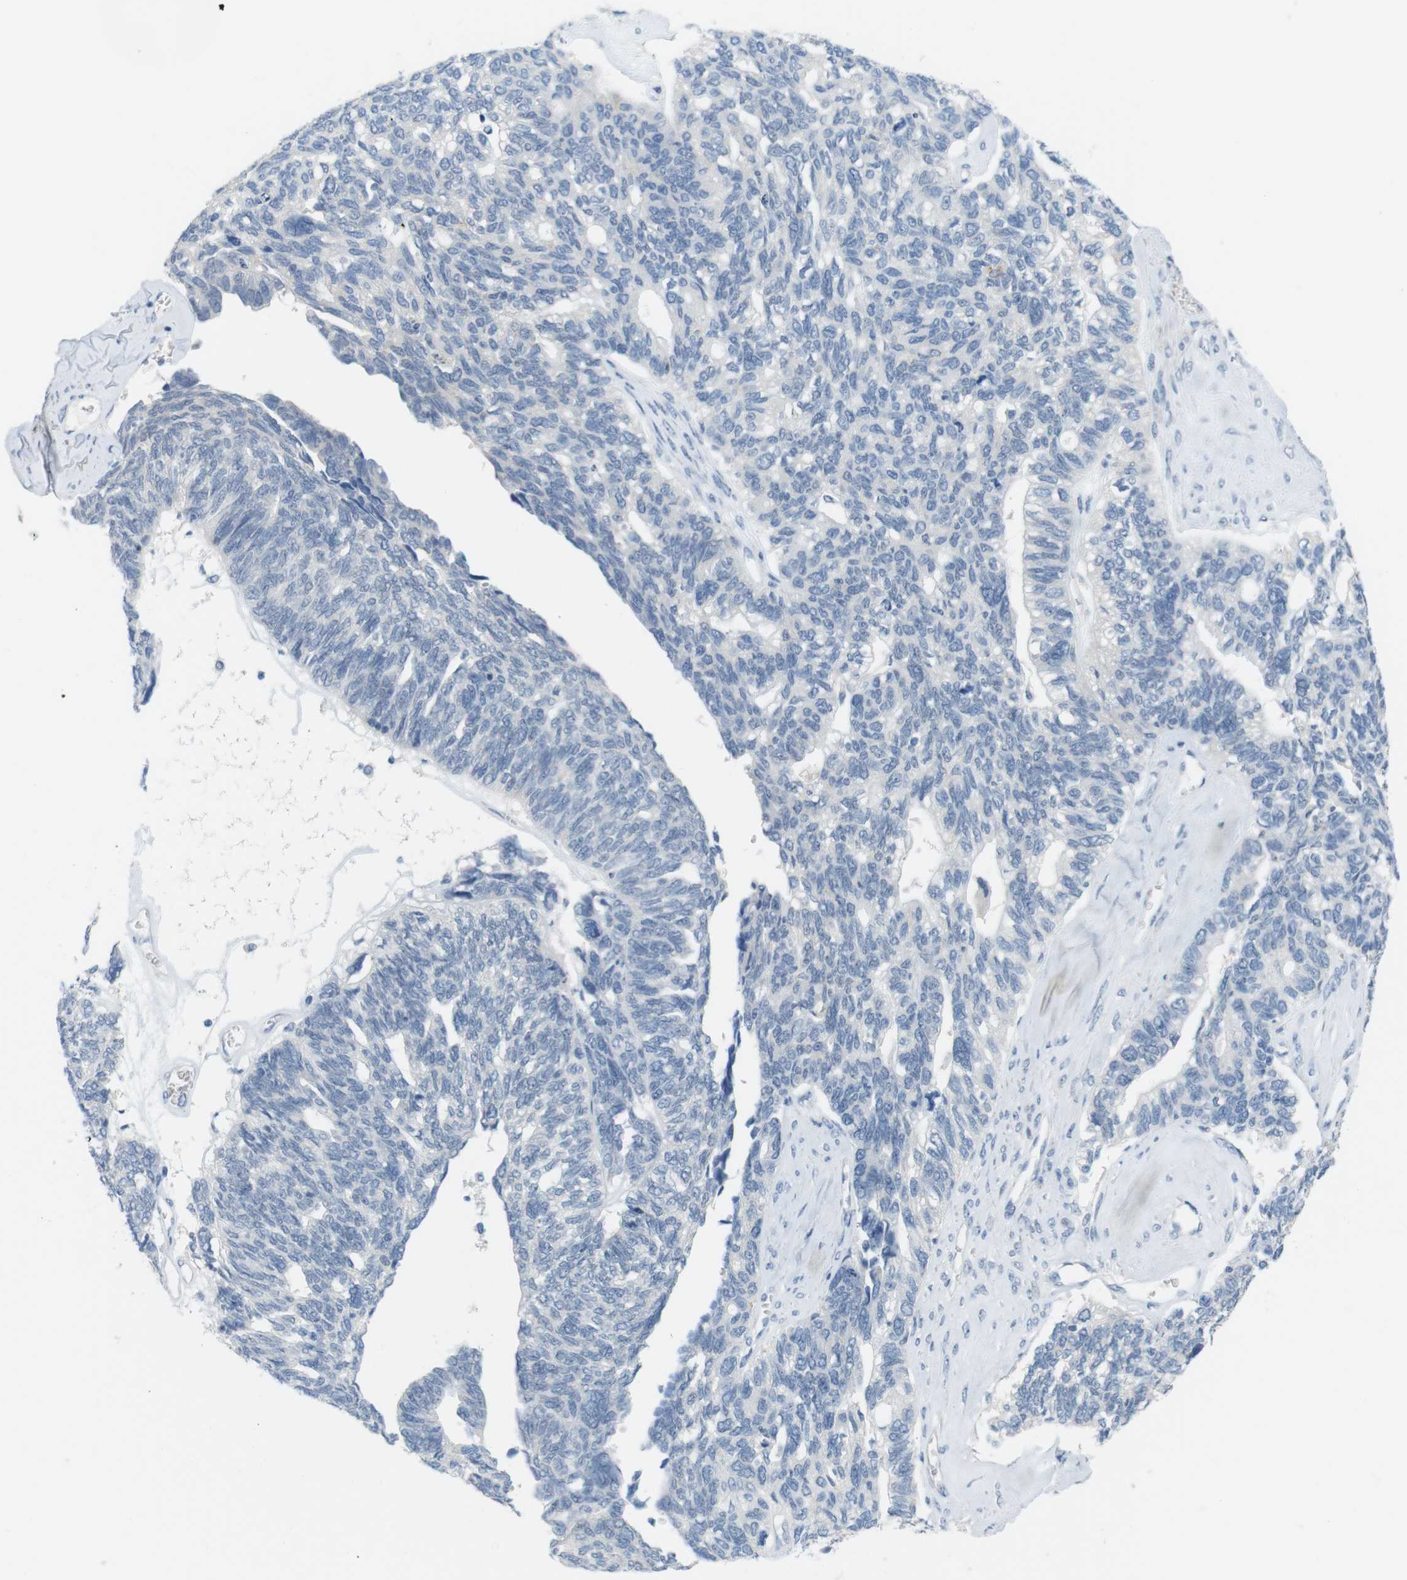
{"staining": {"intensity": "negative", "quantity": "none", "location": "none"}, "tissue": "ovarian cancer", "cell_type": "Tumor cells", "image_type": "cancer", "snomed": [{"axis": "morphology", "description": "Cystadenocarcinoma, serous, NOS"}, {"axis": "topography", "description": "Ovary"}], "caption": "The immunohistochemistry (IHC) image has no significant staining in tumor cells of ovarian serous cystadenocarcinoma tissue.", "gene": "LRRK2", "patient": {"sex": "female", "age": 79}}